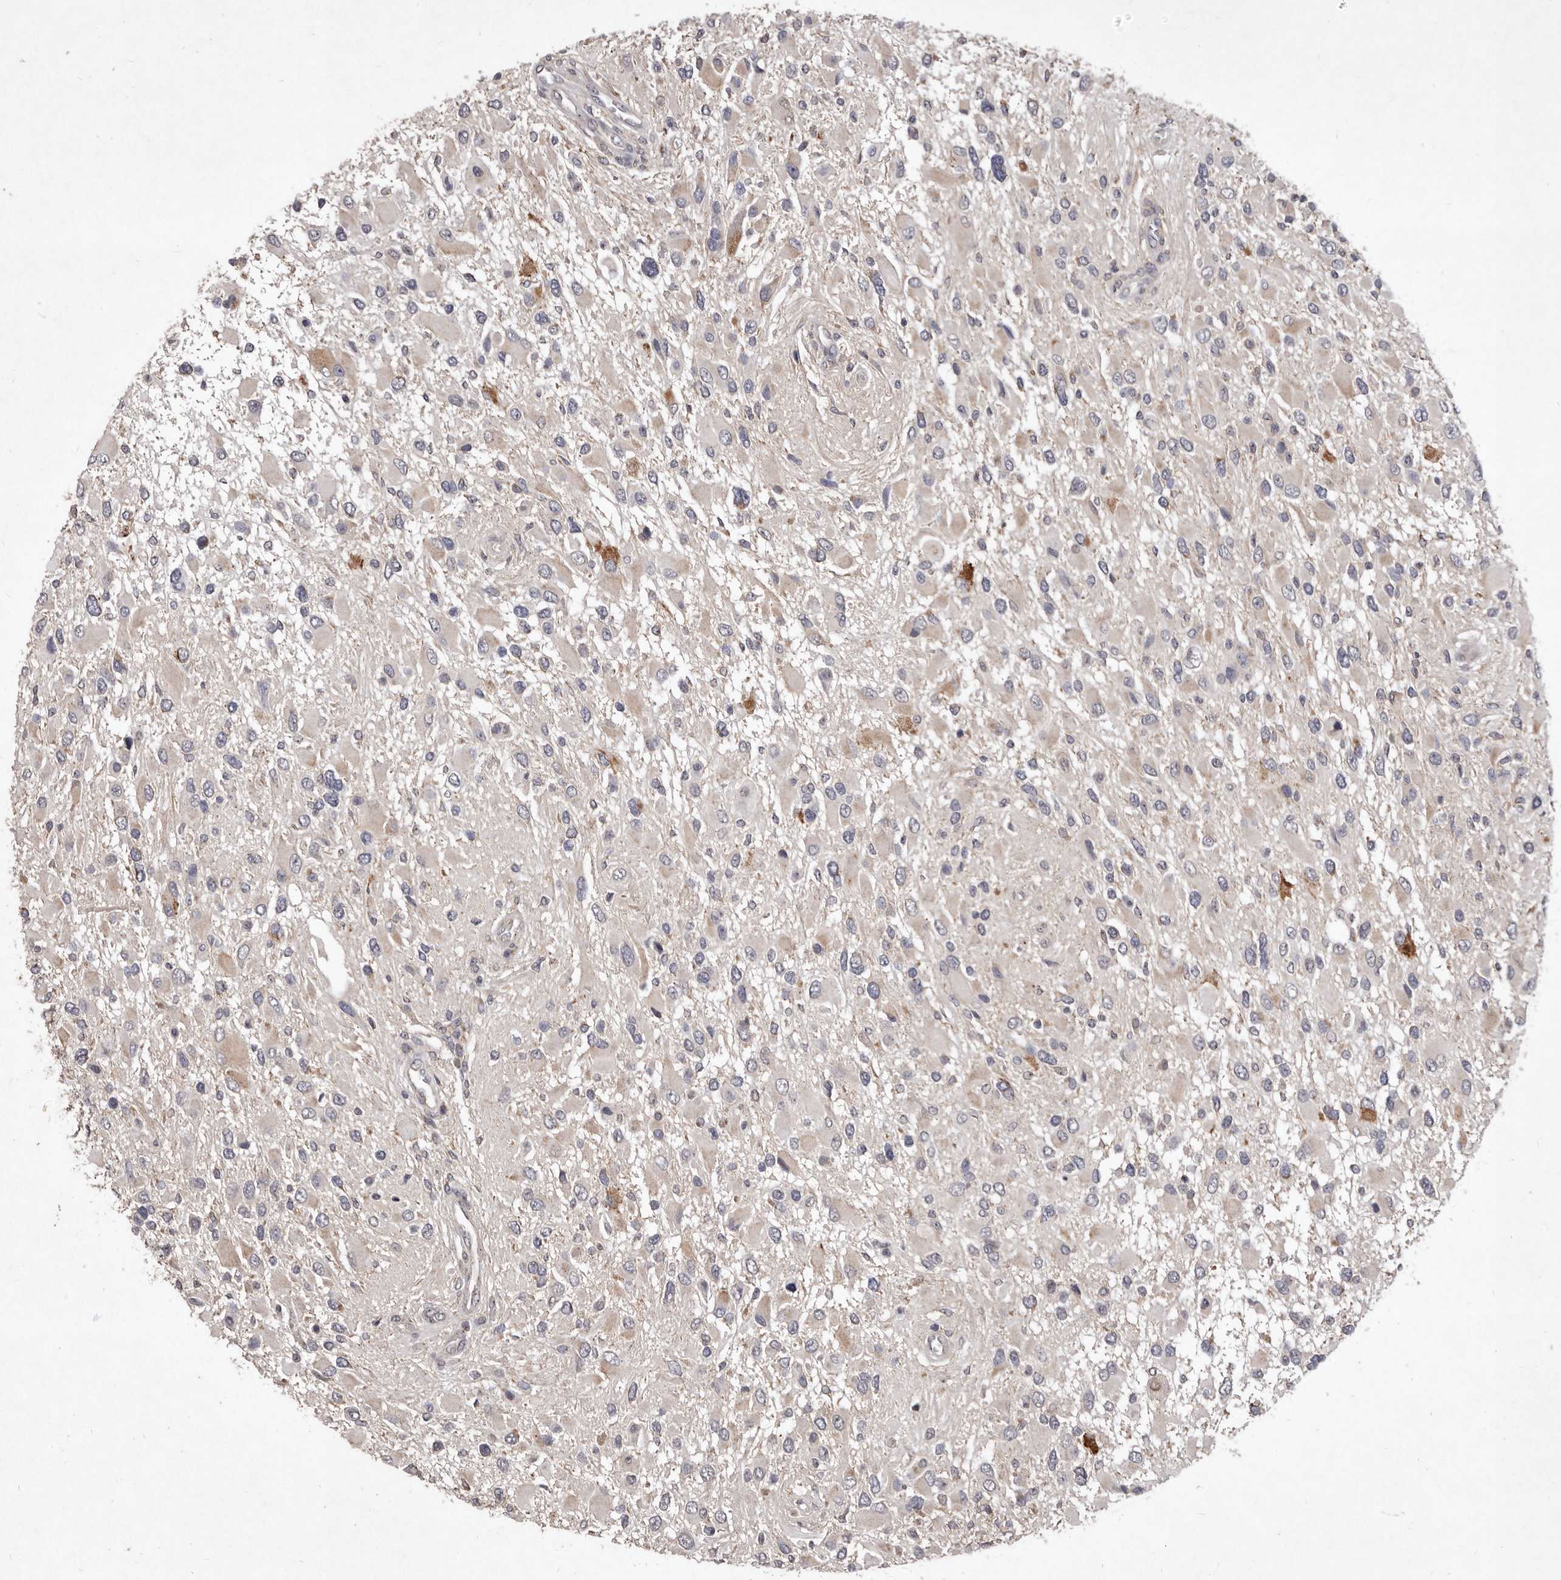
{"staining": {"intensity": "negative", "quantity": "none", "location": "none"}, "tissue": "glioma", "cell_type": "Tumor cells", "image_type": "cancer", "snomed": [{"axis": "morphology", "description": "Glioma, malignant, High grade"}, {"axis": "topography", "description": "Brain"}], "caption": "The histopathology image demonstrates no staining of tumor cells in malignant high-grade glioma. (DAB immunohistochemistry (IHC), high magnification).", "gene": "FLAD1", "patient": {"sex": "male", "age": 53}}